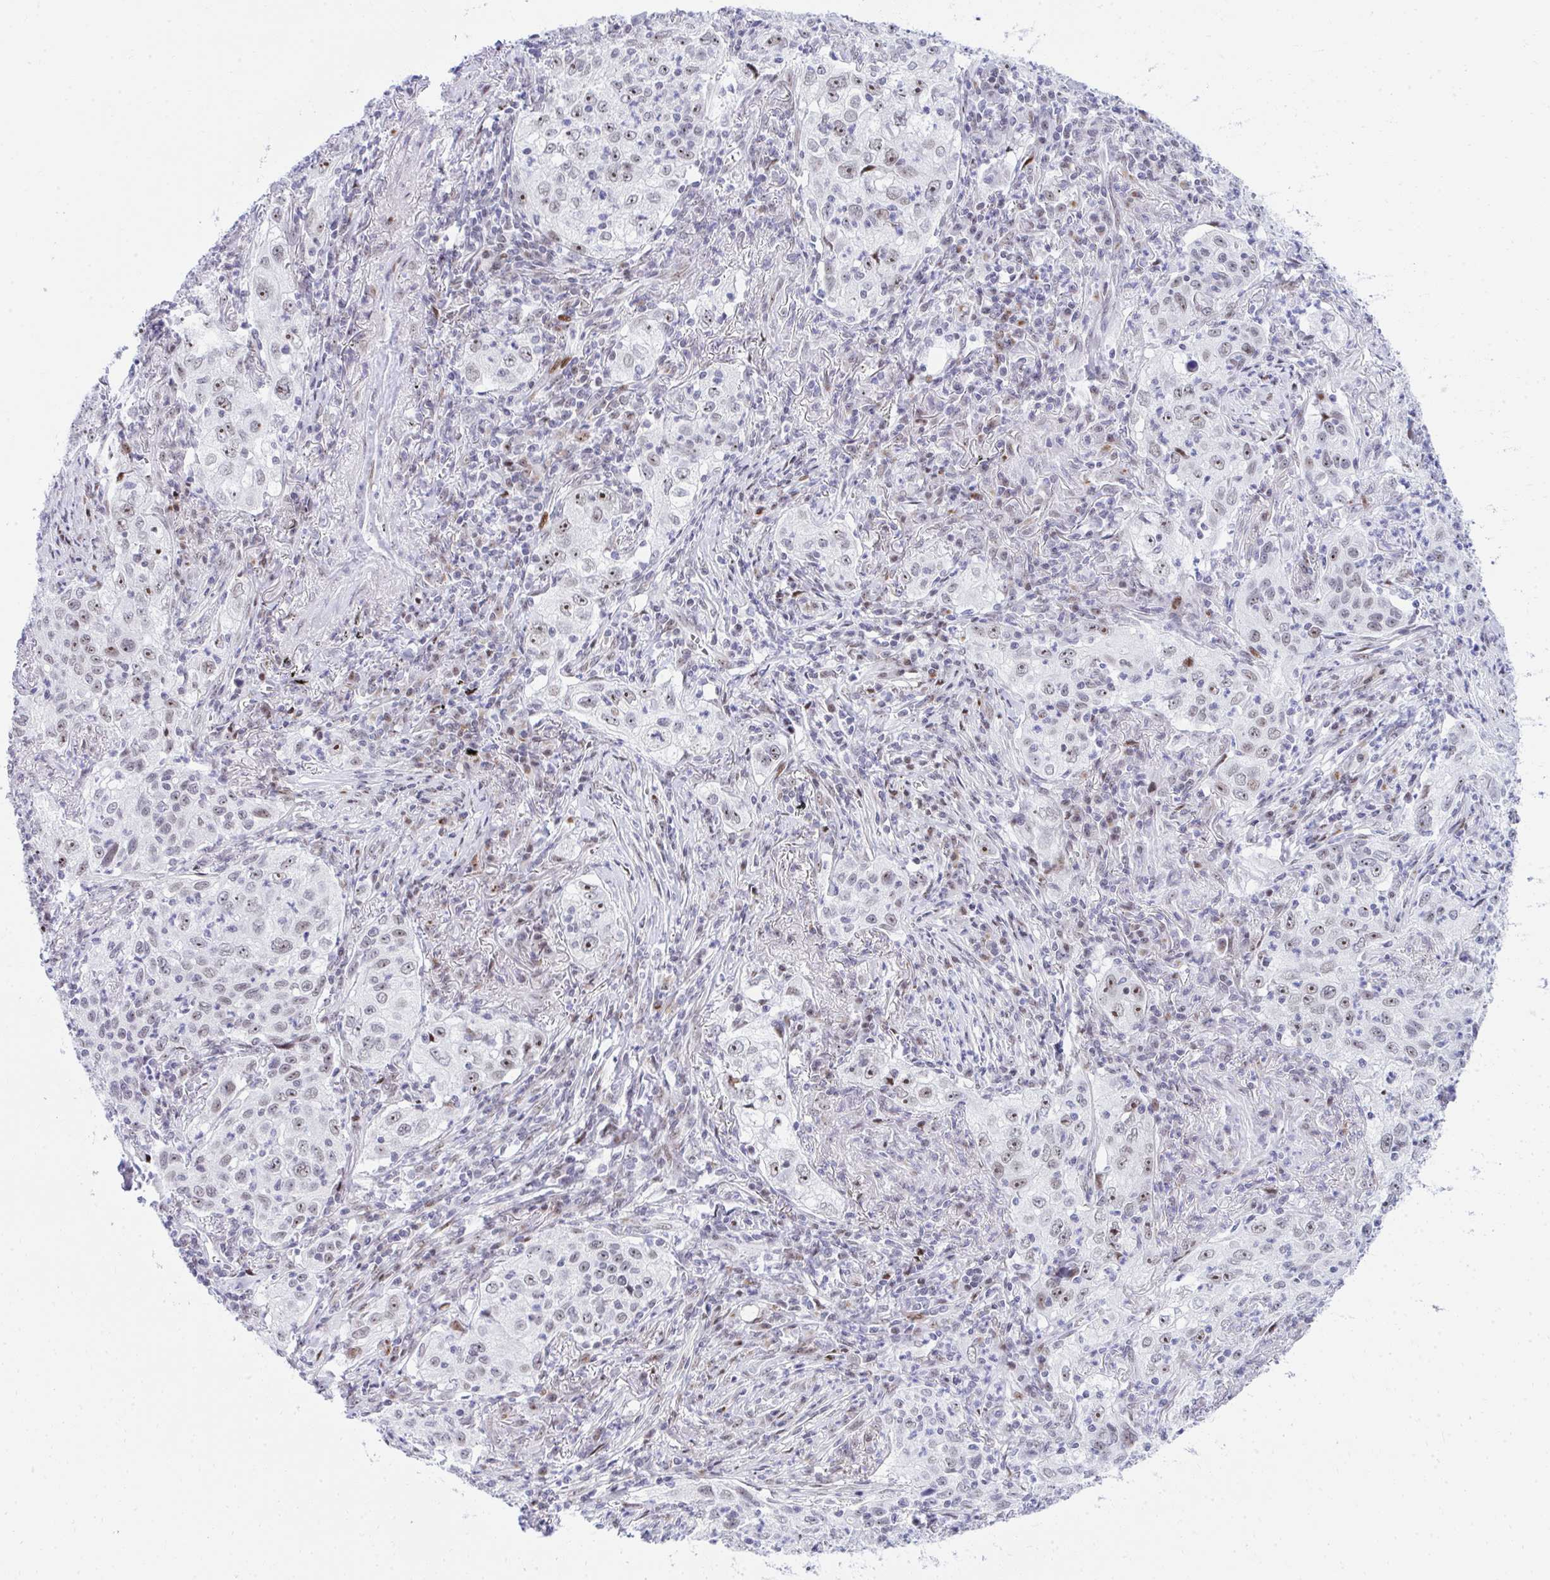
{"staining": {"intensity": "weak", "quantity": ">75%", "location": "nuclear"}, "tissue": "lung cancer", "cell_type": "Tumor cells", "image_type": "cancer", "snomed": [{"axis": "morphology", "description": "Squamous cell carcinoma, NOS"}, {"axis": "topography", "description": "Lung"}], "caption": "Squamous cell carcinoma (lung) stained for a protein (brown) displays weak nuclear positive staining in about >75% of tumor cells.", "gene": "GLDN", "patient": {"sex": "male", "age": 71}}